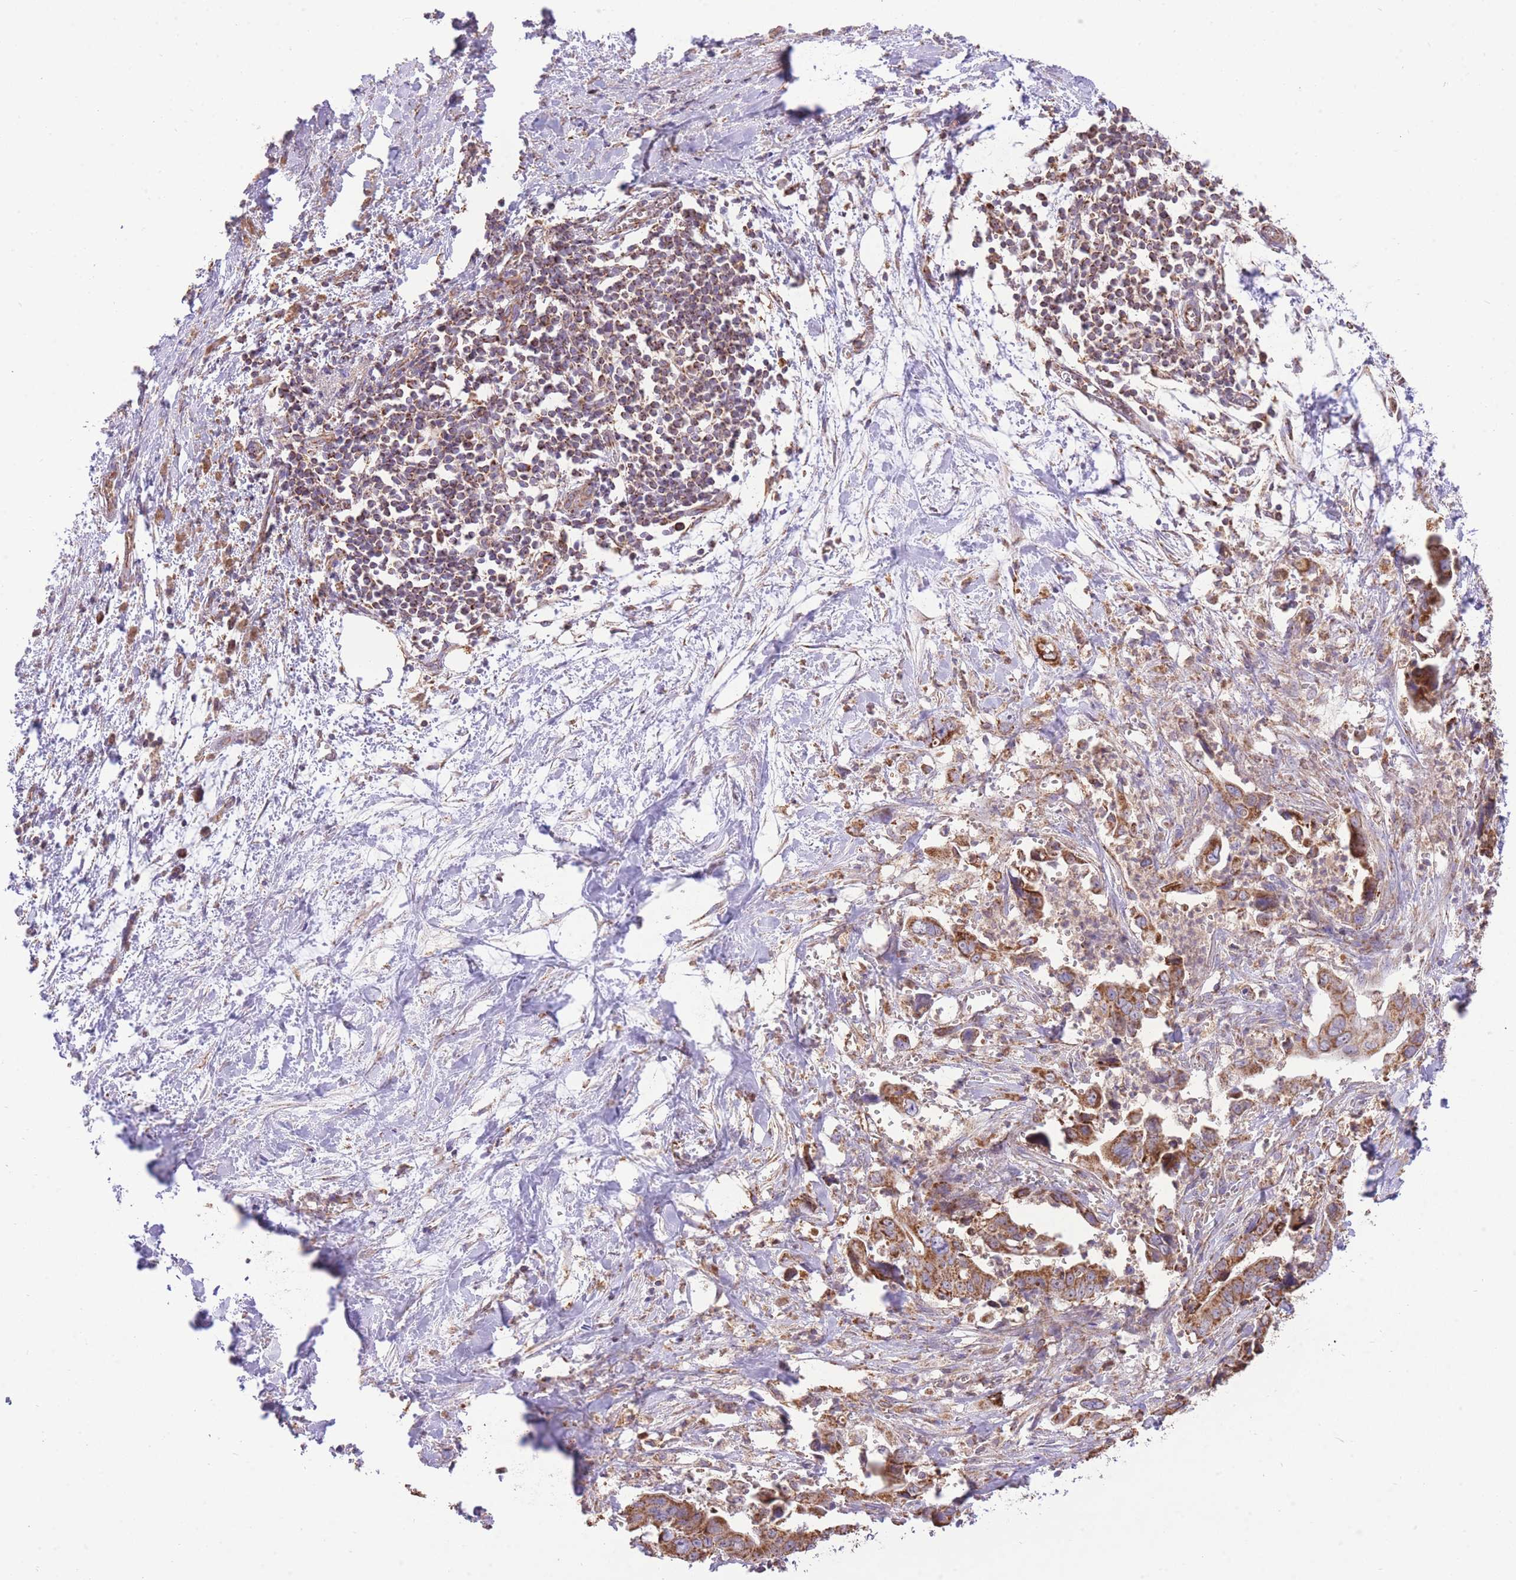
{"staining": {"intensity": "moderate", "quantity": ">75%", "location": "cytoplasmic/membranous"}, "tissue": "pancreatic cancer", "cell_type": "Tumor cells", "image_type": "cancer", "snomed": [{"axis": "morphology", "description": "Adenocarcinoma, NOS"}, {"axis": "topography", "description": "Pancreas"}], "caption": "This photomicrograph displays immunohistochemistry staining of human pancreatic cancer (adenocarcinoma), with medium moderate cytoplasmic/membranous positivity in approximately >75% of tumor cells.", "gene": "PREP", "patient": {"sex": "male", "age": 61}}